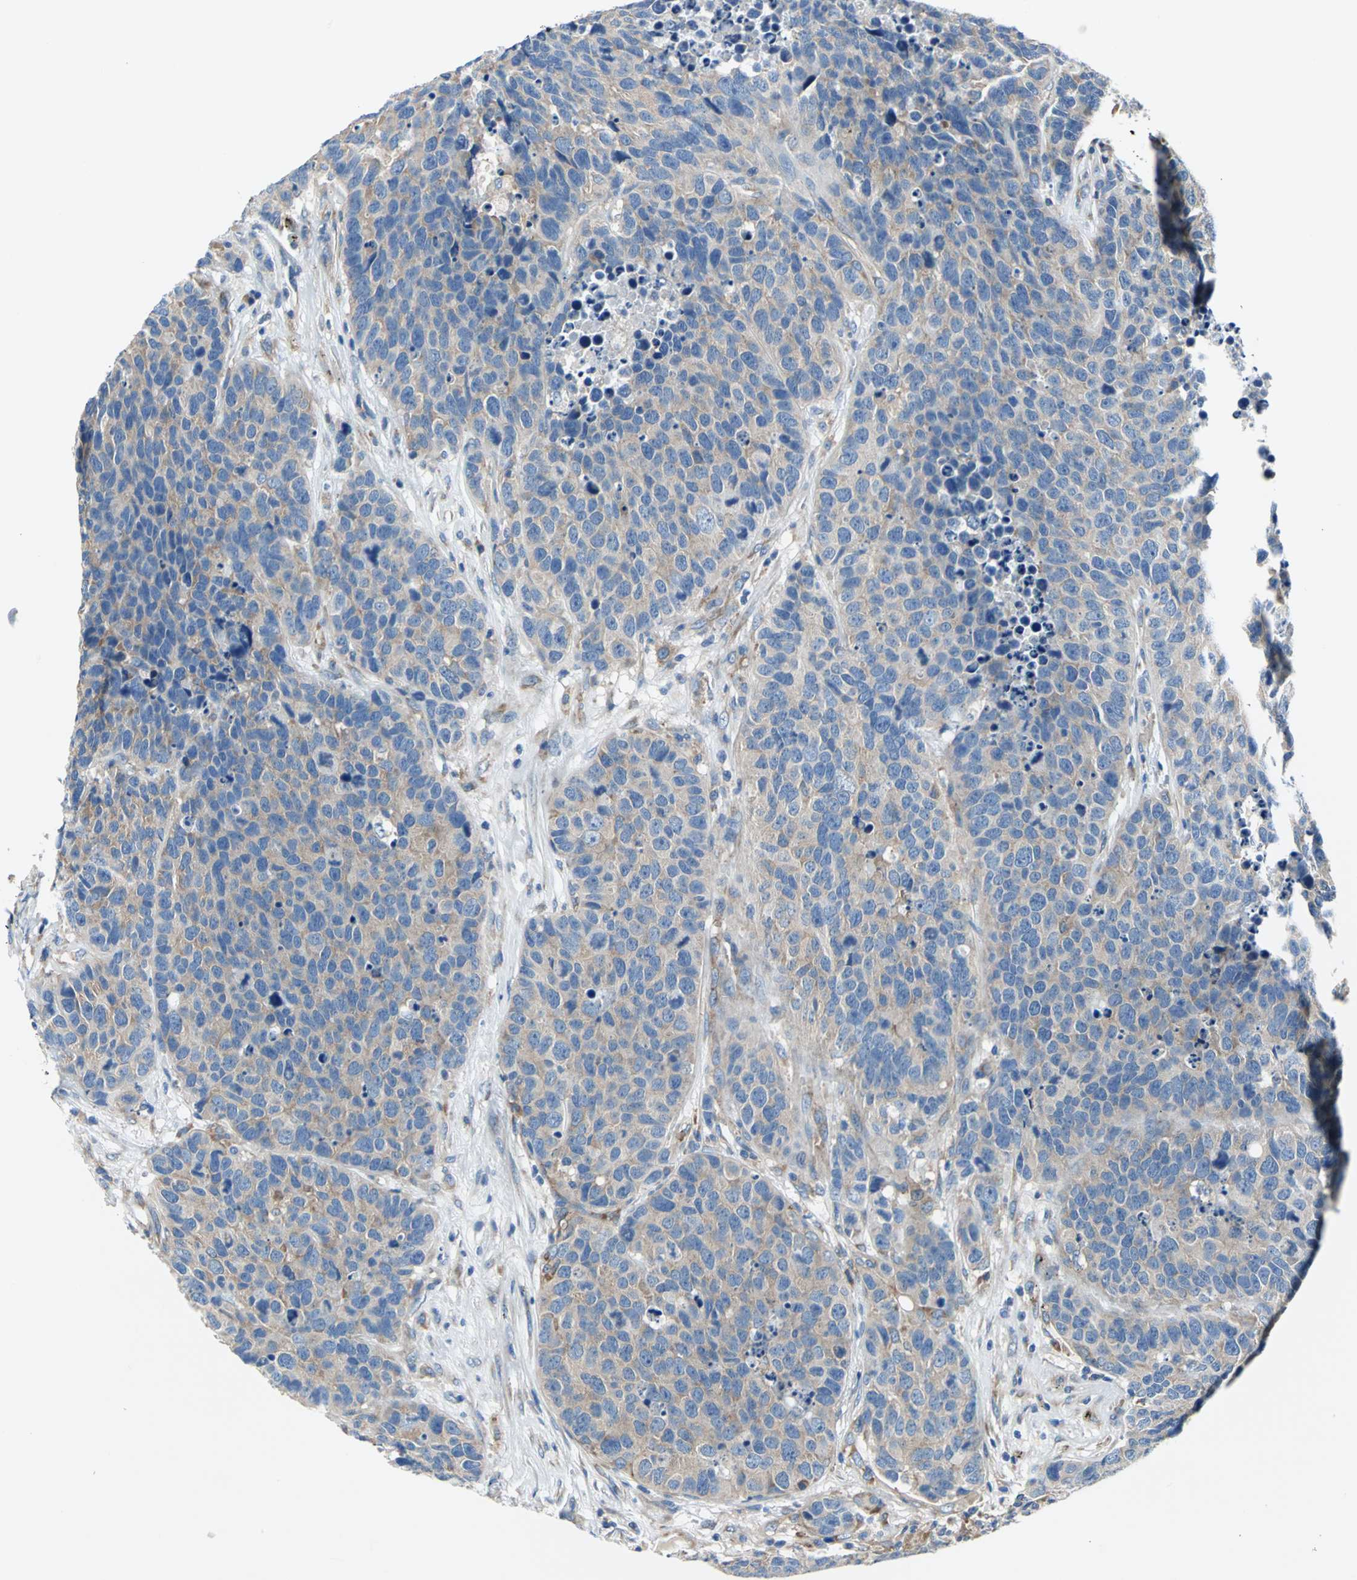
{"staining": {"intensity": "moderate", "quantity": ">75%", "location": "cytoplasmic/membranous"}, "tissue": "carcinoid", "cell_type": "Tumor cells", "image_type": "cancer", "snomed": [{"axis": "morphology", "description": "Carcinoid, malignant, NOS"}, {"axis": "topography", "description": "Lung"}], "caption": "Immunohistochemistry photomicrograph of human carcinoid stained for a protein (brown), which demonstrates medium levels of moderate cytoplasmic/membranous expression in approximately >75% of tumor cells.", "gene": "TRIM25", "patient": {"sex": "male", "age": 60}}